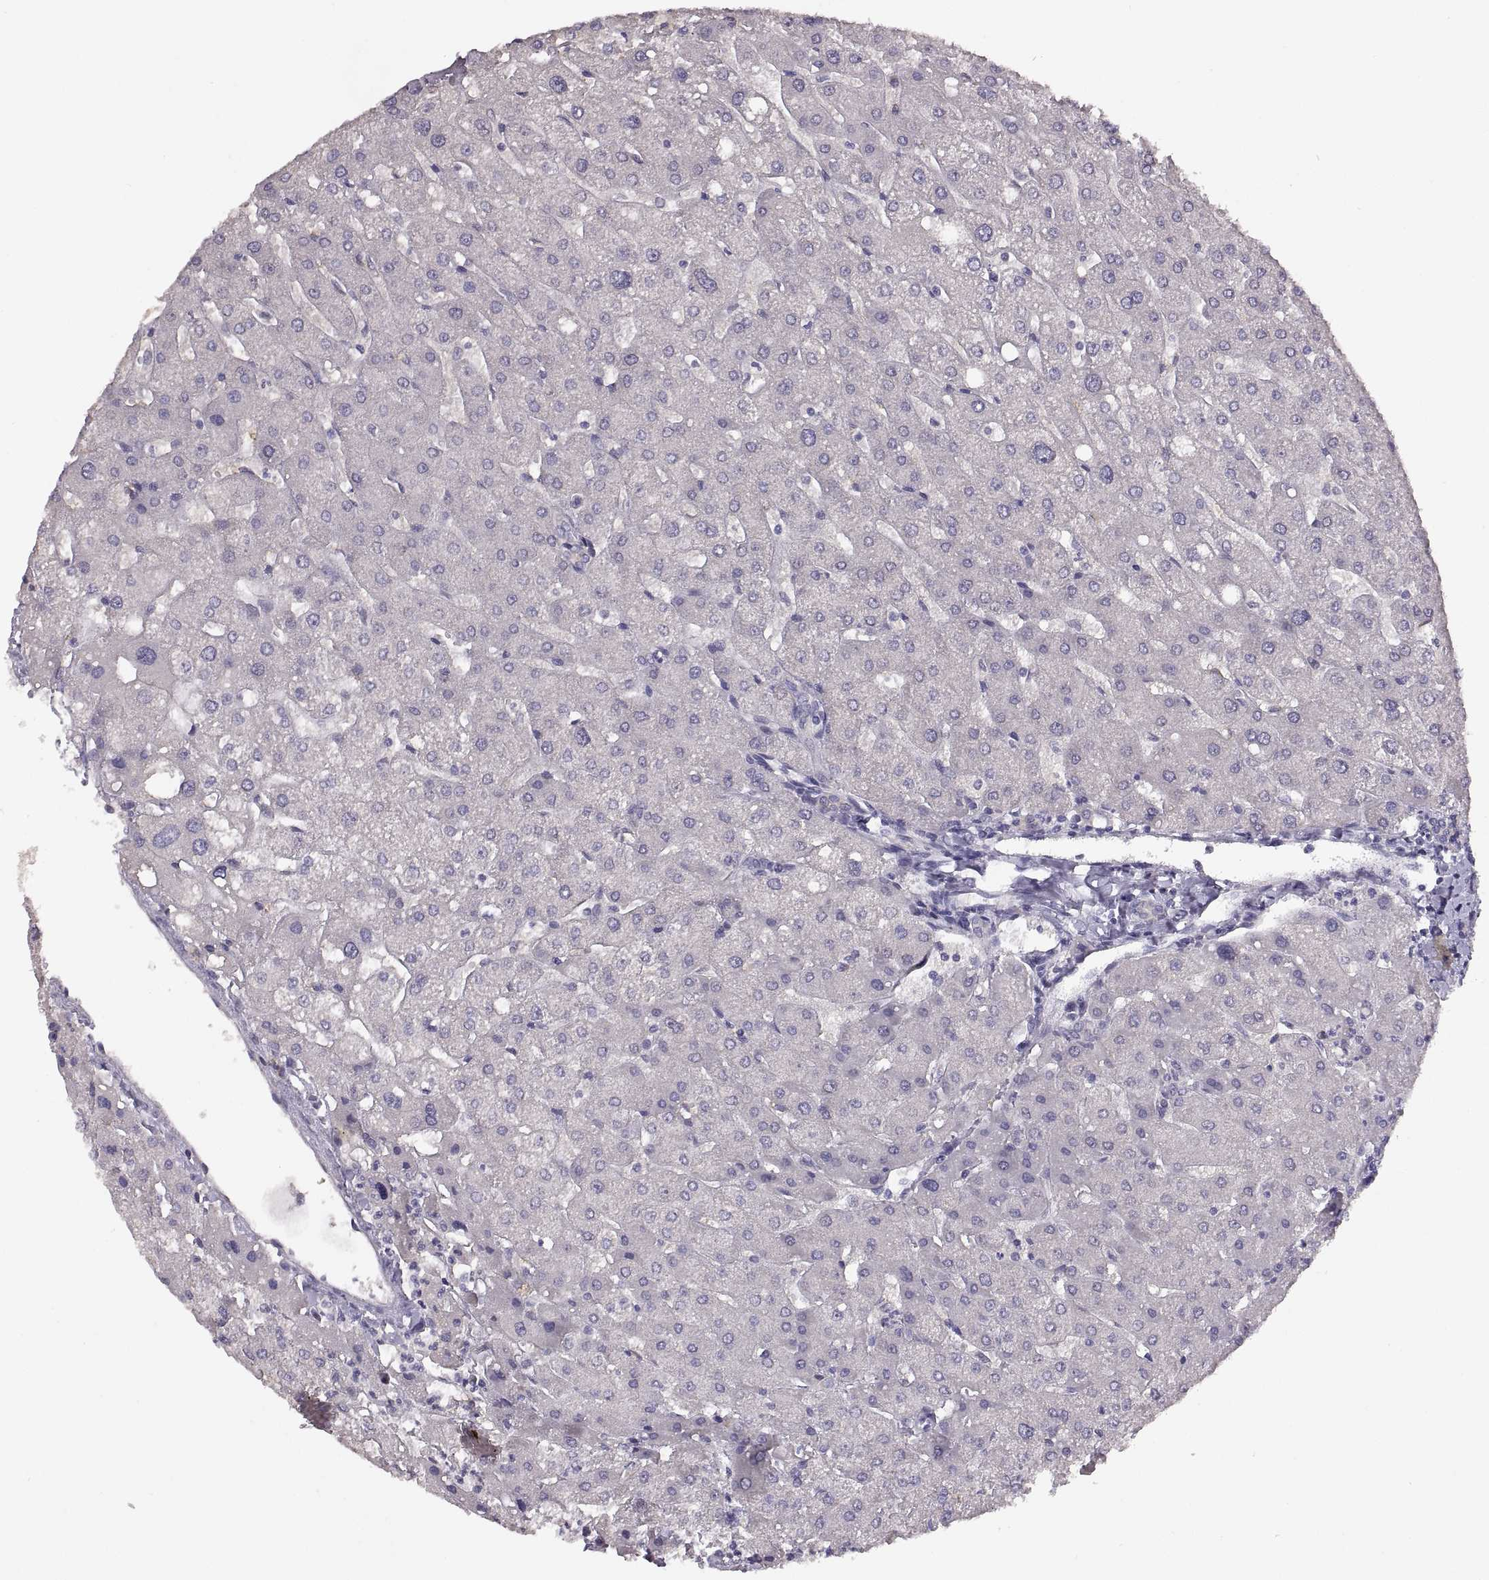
{"staining": {"intensity": "negative", "quantity": "none", "location": "none"}, "tissue": "liver", "cell_type": "Cholangiocytes", "image_type": "normal", "snomed": [{"axis": "morphology", "description": "Normal tissue, NOS"}, {"axis": "topography", "description": "Liver"}], "caption": "The micrograph exhibits no significant staining in cholangiocytes of liver.", "gene": "ACSBG2", "patient": {"sex": "male", "age": 67}}